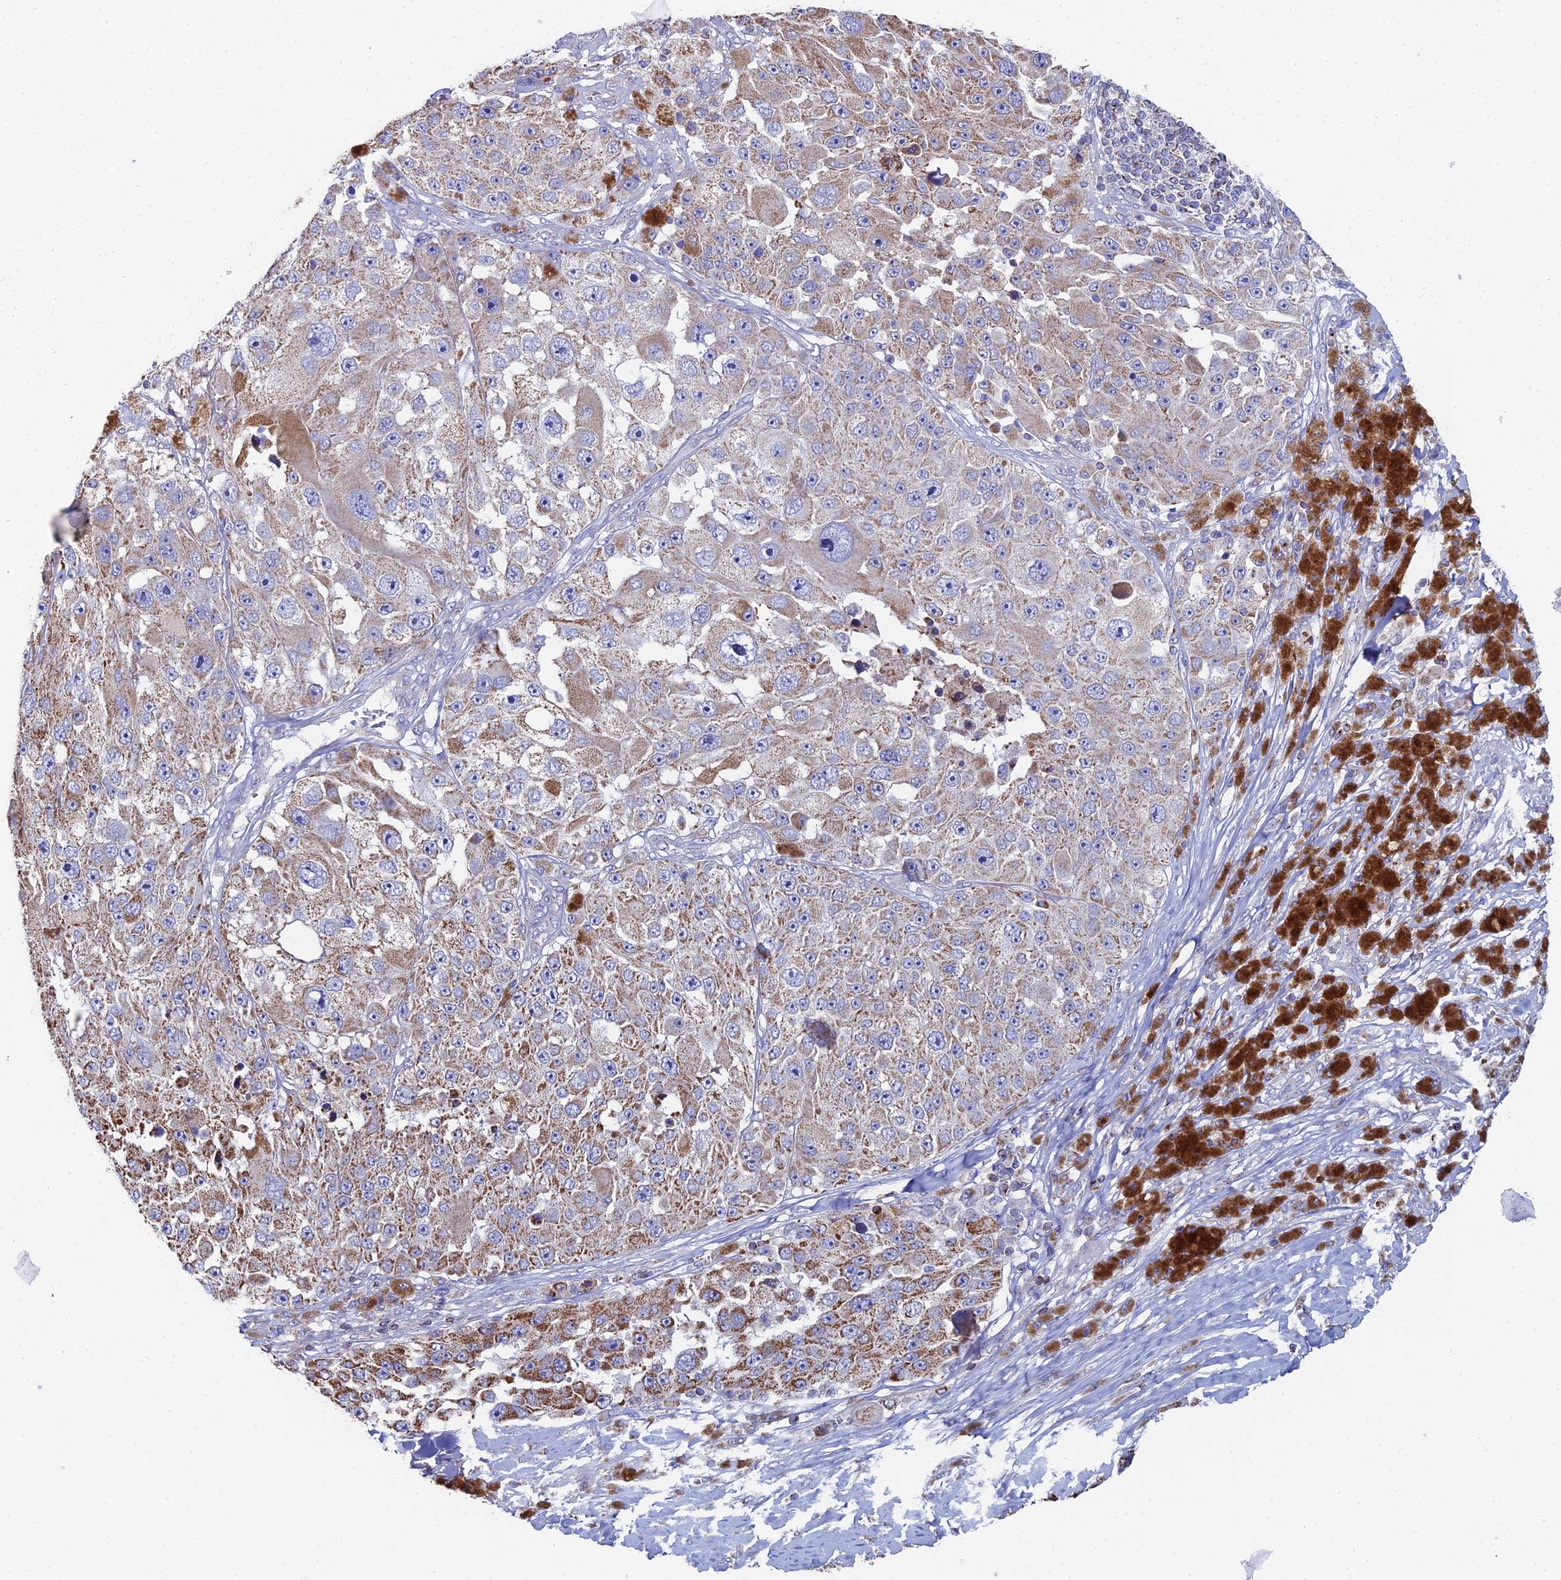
{"staining": {"intensity": "moderate", "quantity": "25%-75%", "location": "cytoplasmic/membranous"}, "tissue": "melanoma", "cell_type": "Tumor cells", "image_type": "cancer", "snomed": [{"axis": "morphology", "description": "Malignant melanoma, Metastatic site"}, {"axis": "topography", "description": "Lymph node"}], "caption": "Immunohistochemical staining of human malignant melanoma (metastatic site) displays medium levels of moderate cytoplasmic/membranous protein positivity in approximately 25%-75% of tumor cells. The staining is performed using DAB (3,3'-diaminobenzidine) brown chromogen to label protein expression. The nuclei are counter-stained blue using hematoxylin.", "gene": "SPOCK2", "patient": {"sex": "male", "age": 62}}